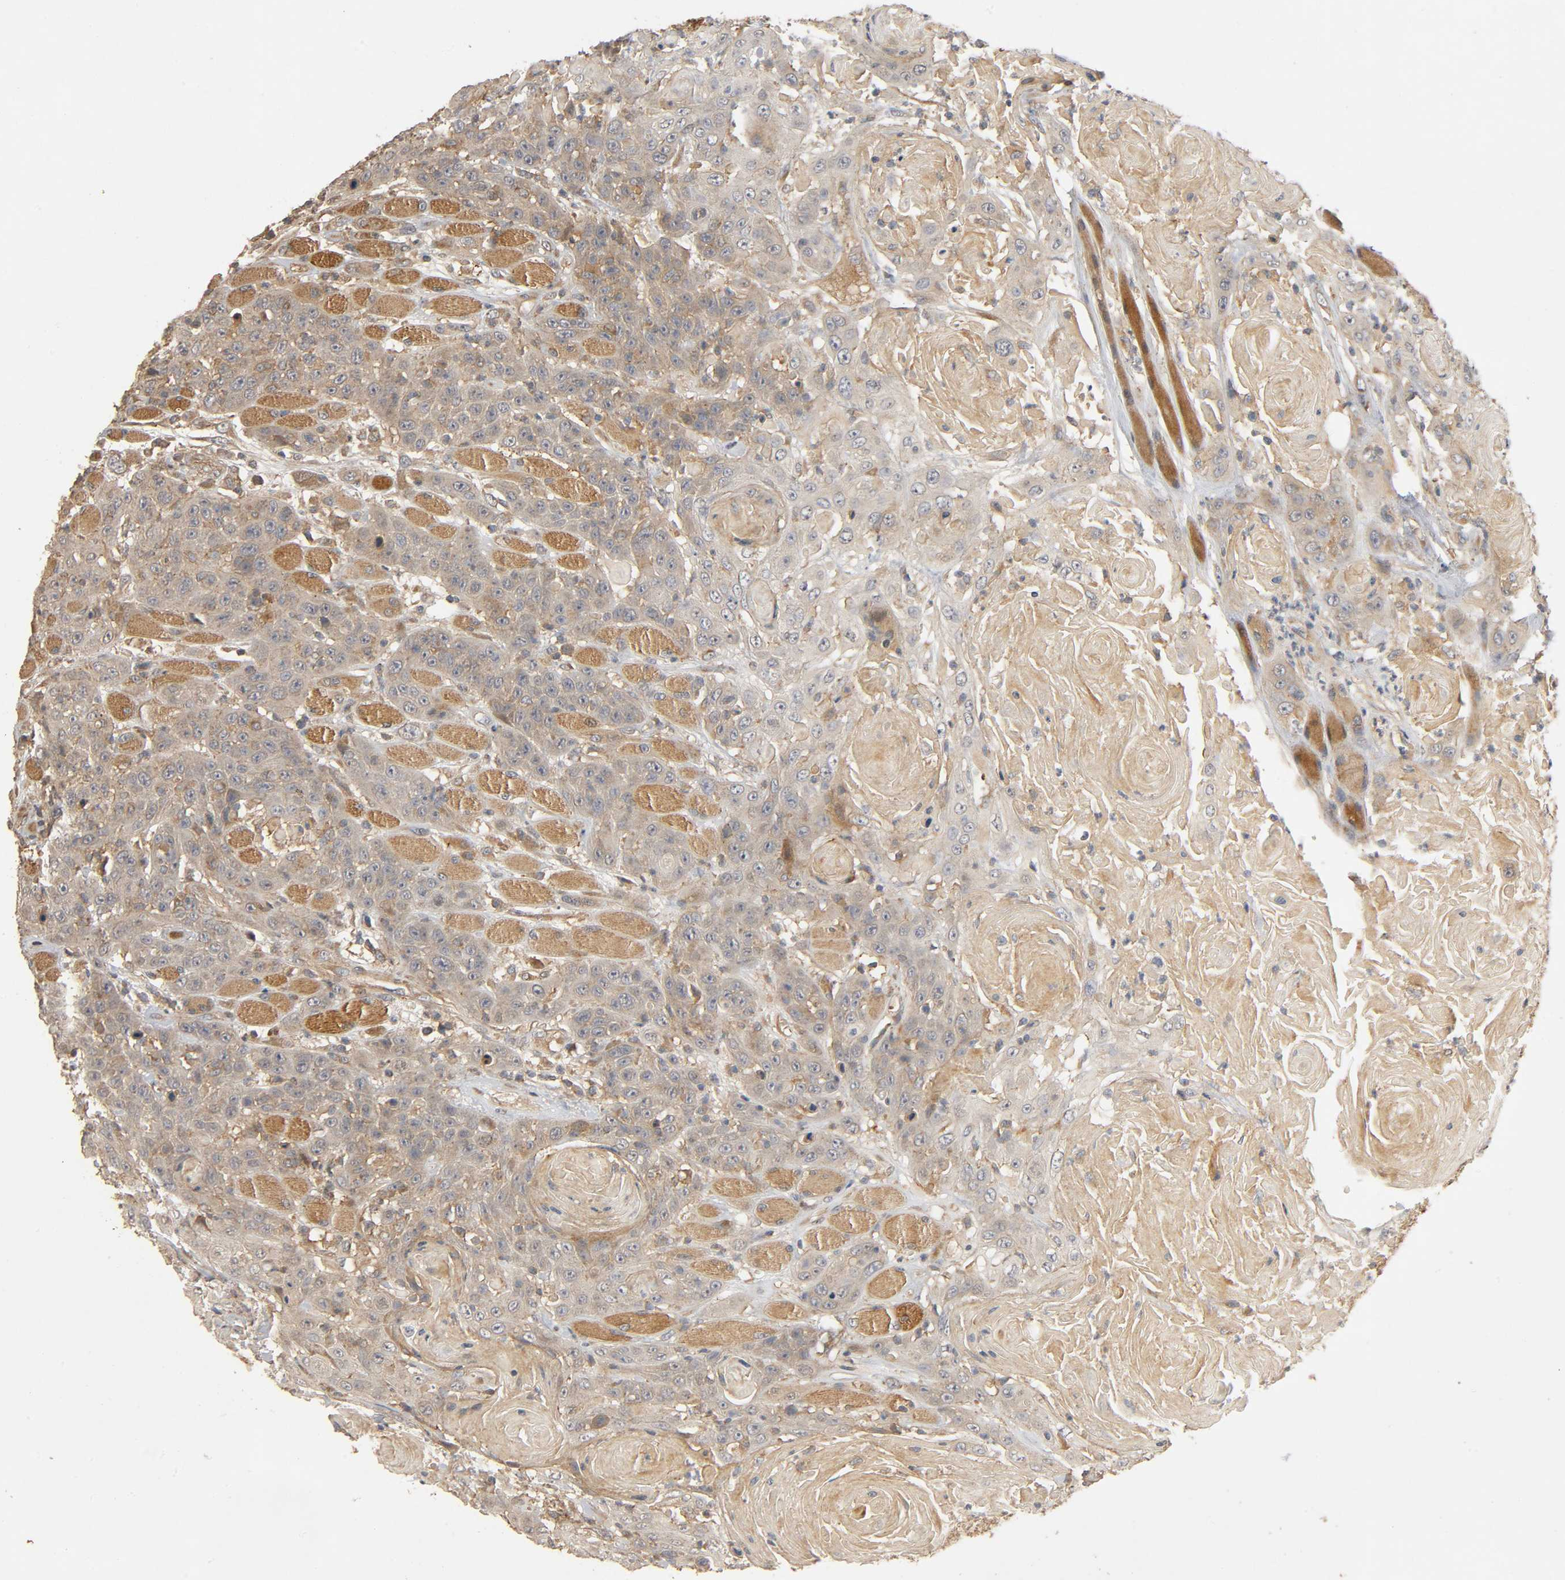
{"staining": {"intensity": "weak", "quantity": "25%-75%", "location": "cytoplasmic/membranous"}, "tissue": "head and neck cancer", "cell_type": "Tumor cells", "image_type": "cancer", "snomed": [{"axis": "morphology", "description": "Squamous cell carcinoma, NOS"}, {"axis": "topography", "description": "Head-Neck"}], "caption": "Squamous cell carcinoma (head and neck) stained with a protein marker demonstrates weak staining in tumor cells.", "gene": "SGSM1", "patient": {"sex": "female", "age": 84}}